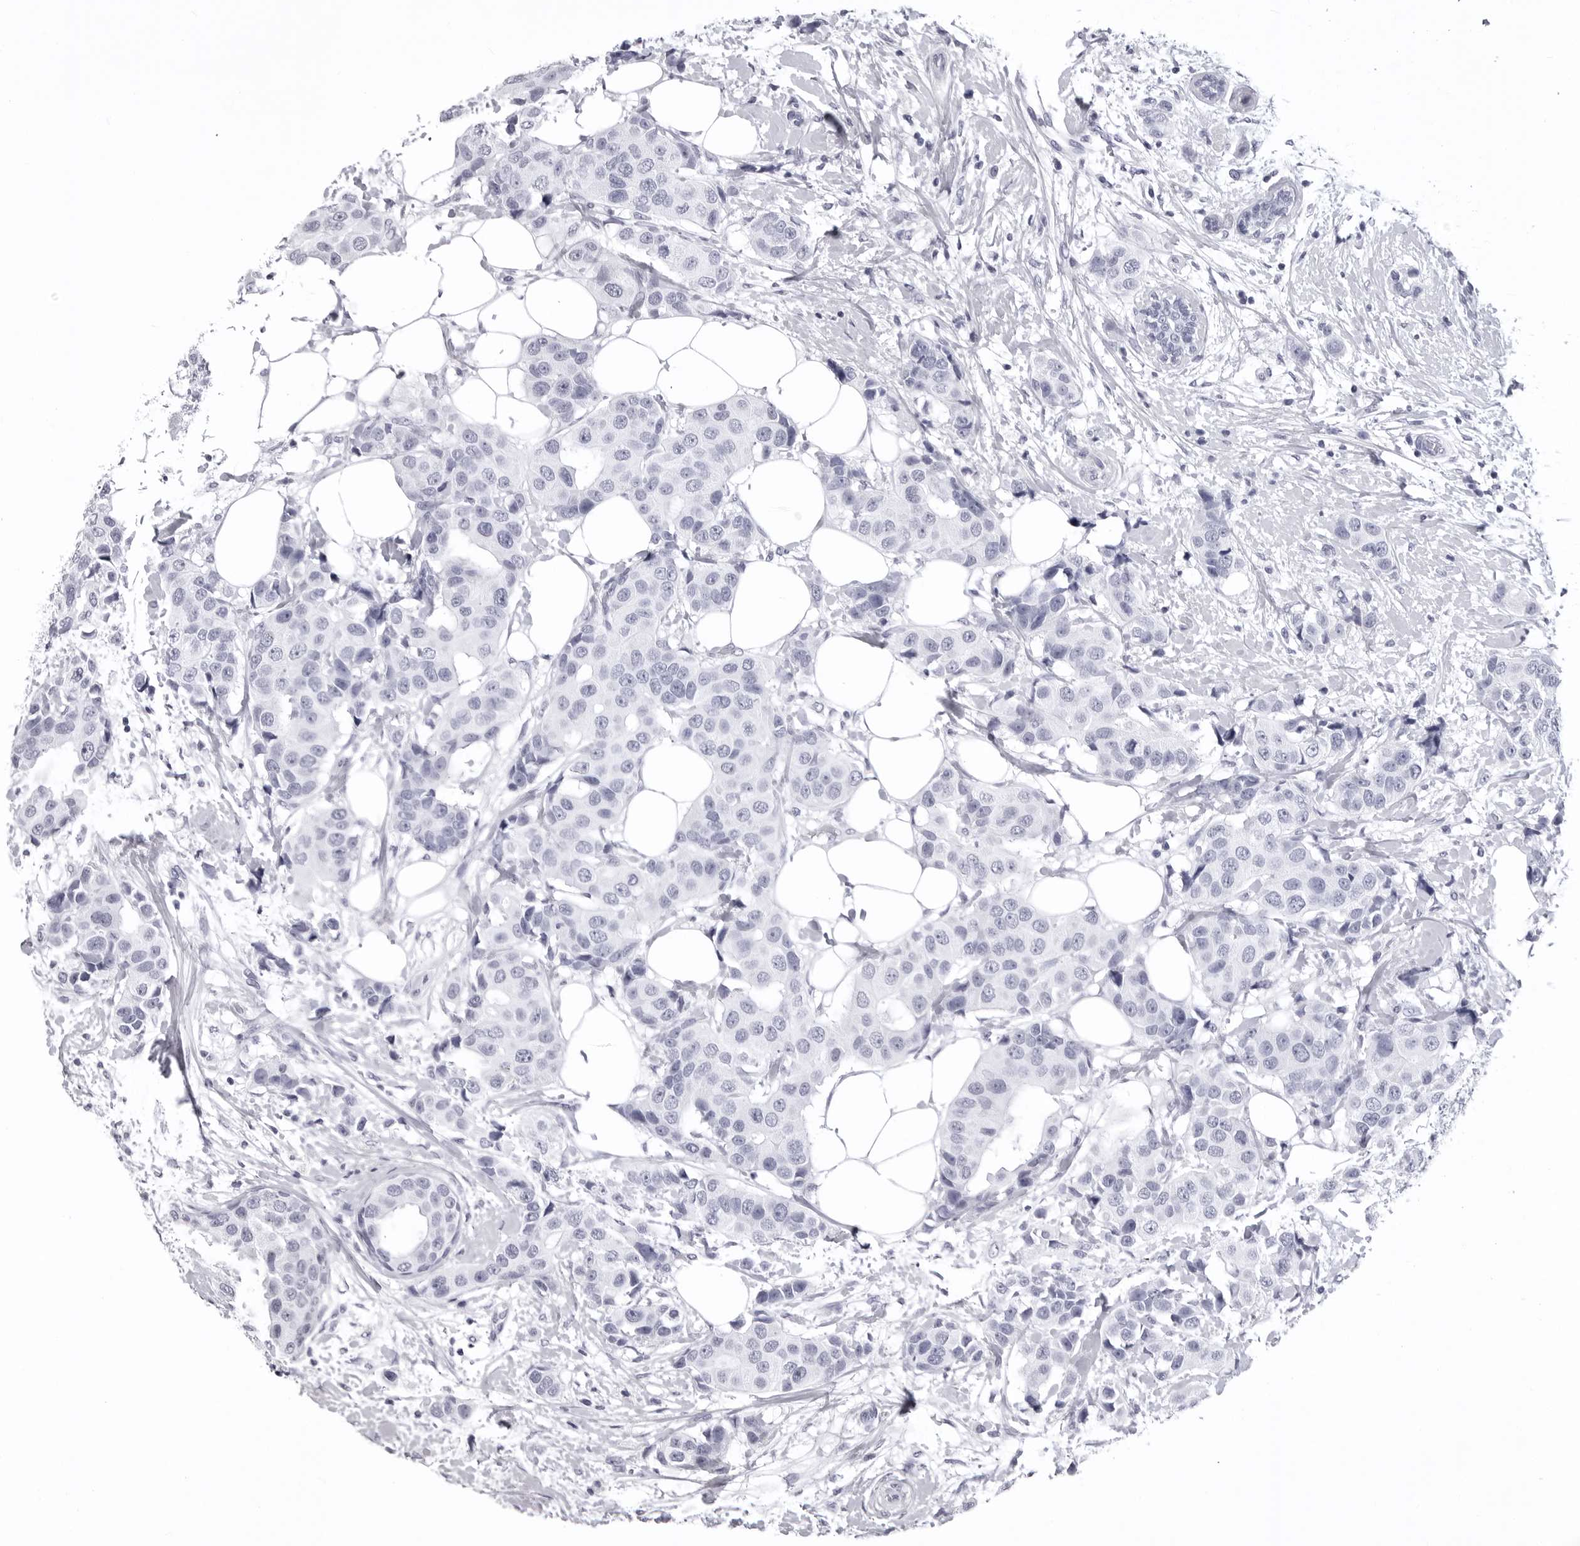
{"staining": {"intensity": "negative", "quantity": "none", "location": "none"}, "tissue": "breast cancer", "cell_type": "Tumor cells", "image_type": "cancer", "snomed": [{"axis": "morphology", "description": "Normal tissue, NOS"}, {"axis": "morphology", "description": "Duct carcinoma"}, {"axis": "topography", "description": "Breast"}], "caption": "An immunohistochemistry (IHC) histopathology image of breast cancer is shown. There is no staining in tumor cells of breast cancer.", "gene": "LGALS4", "patient": {"sex": "female", "age": 39}}